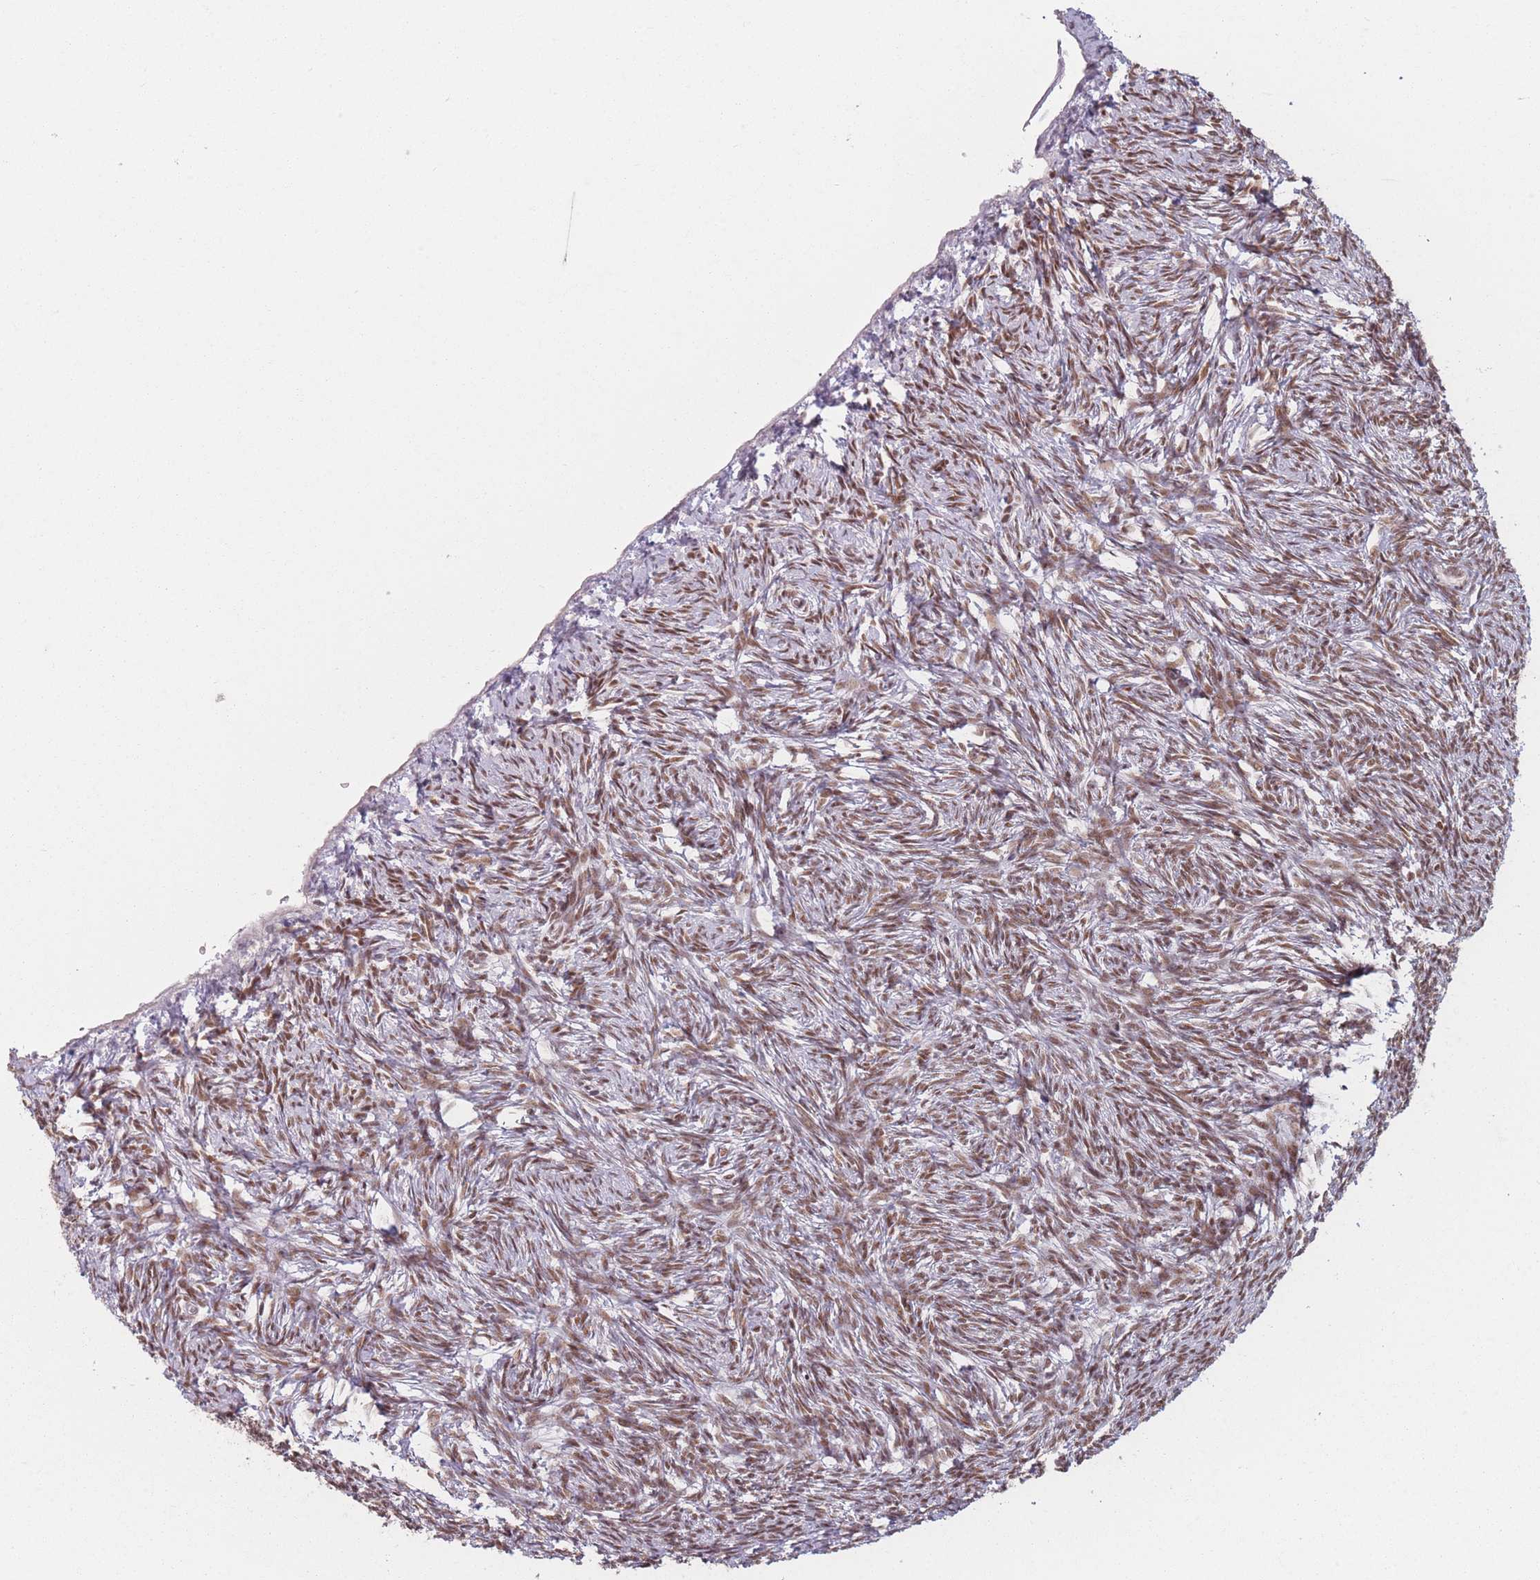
{"staining": {"intensity": "moderate", "quantity": ">75%", "location": "nuclear"}, "tissue": "ovary", "cell_type": "Follicle cells", "image_type": "normal", "snomed": [{"axis": "morphology", "description": "Normal tissue, NOS"}, {"axis": "topography", "description": "Ovary"}], "caption": "Immunohistochemical staining of unremarkable human ovary exhibits moderate nuclear protein positivity in approximately >75% of follicle cells. (brown staining indicates protein expression, while blue staining denotes nuclei).", "gene": "SUPT6H", "patient": {"sex": "female", "age": 51}}